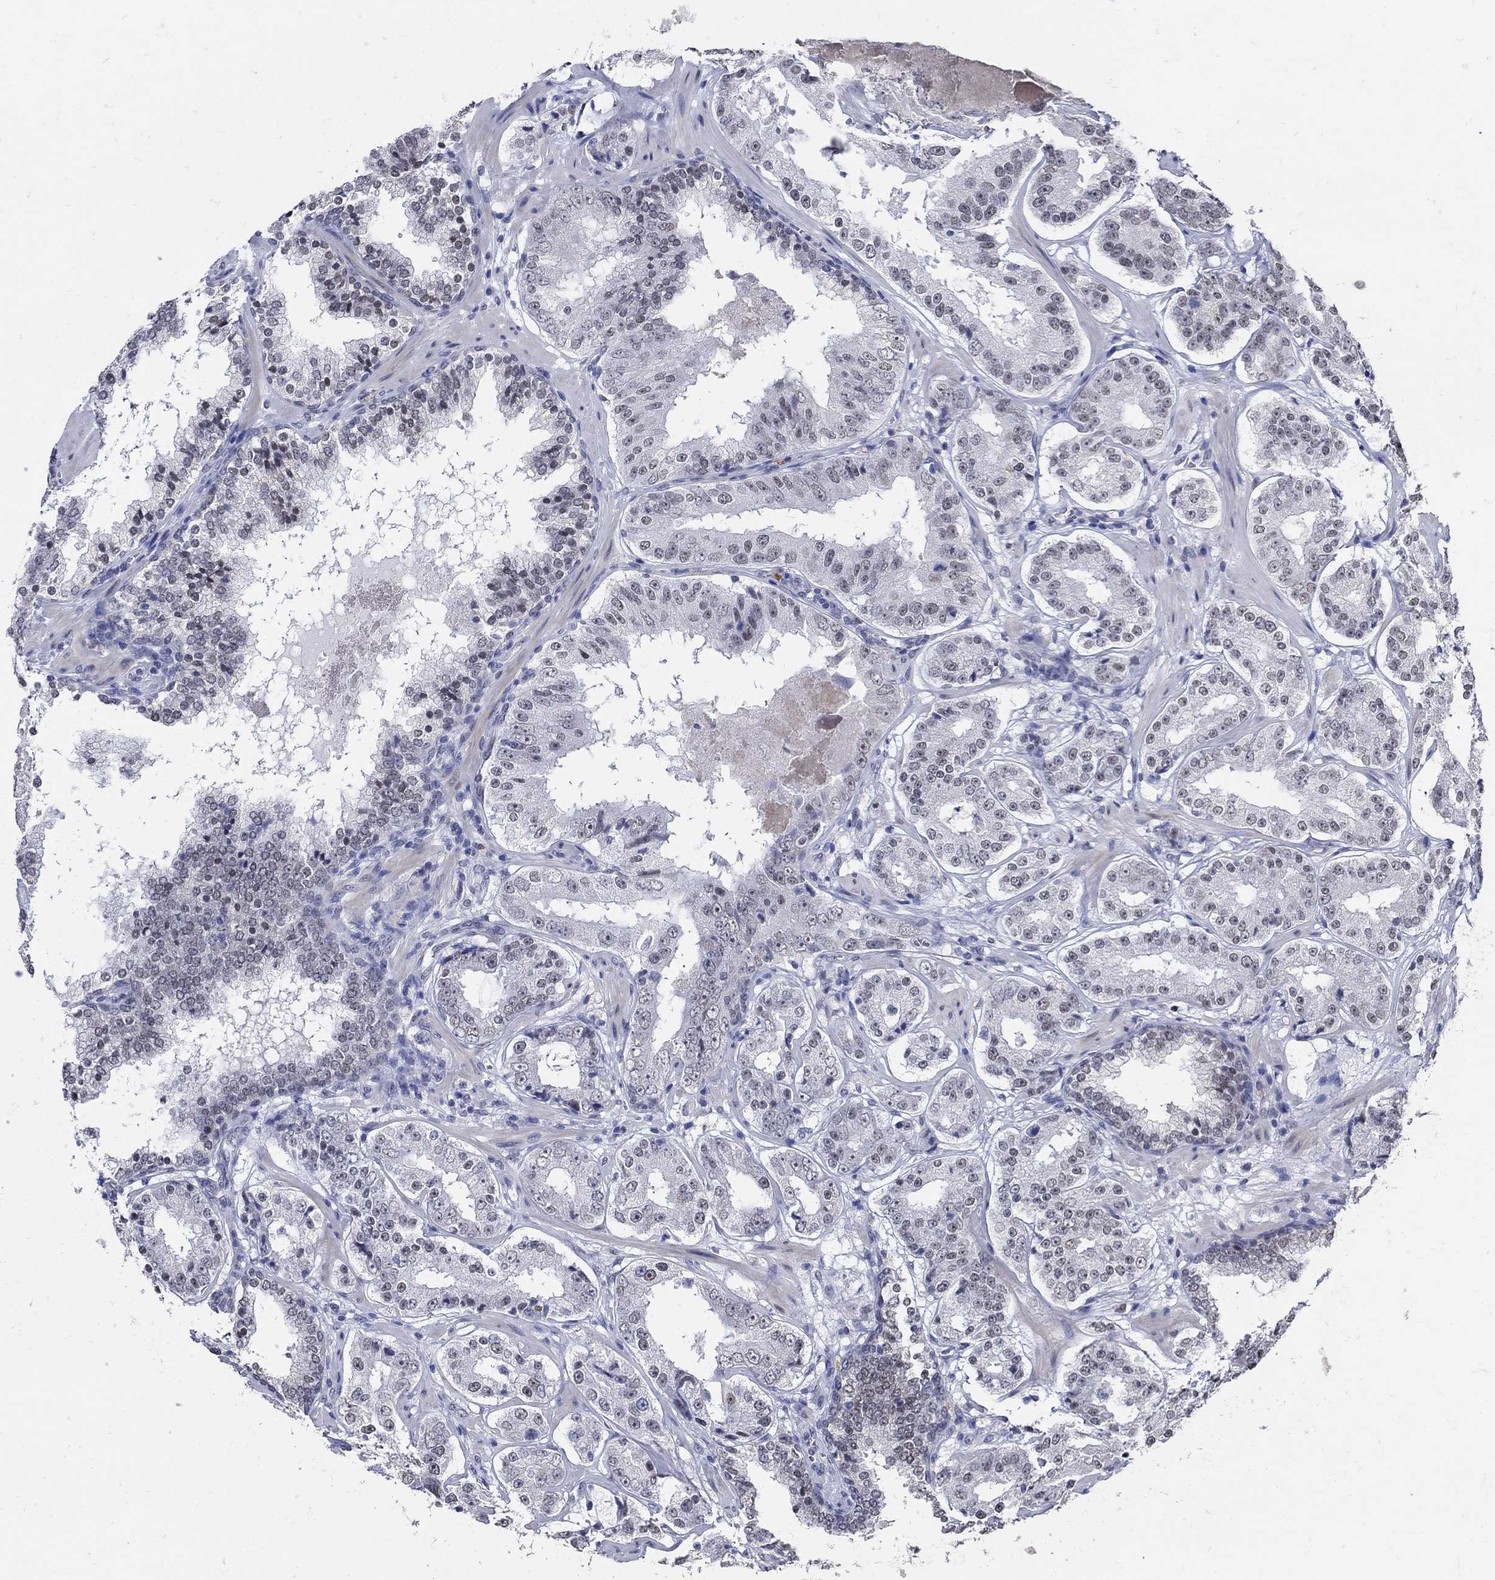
{"staining": {"intensity": "negative", "quantity": "none", "location": "none"}, "tissue": "prostate cancer", "cell_type": "Tumor cells", "image_type": "cancer", "snomed": [{"axis": "morphology", "description": "Adenocarcinoma, Low grade"}, {"axis": "topography", "description": "Prostate"}], "caption": "An image of human adenocarcinoma (low-grade) (prostate) is negative for staining in tumor cells.", "gene": "KCNN3", "patient": {"sex": "male", "age": 60}}